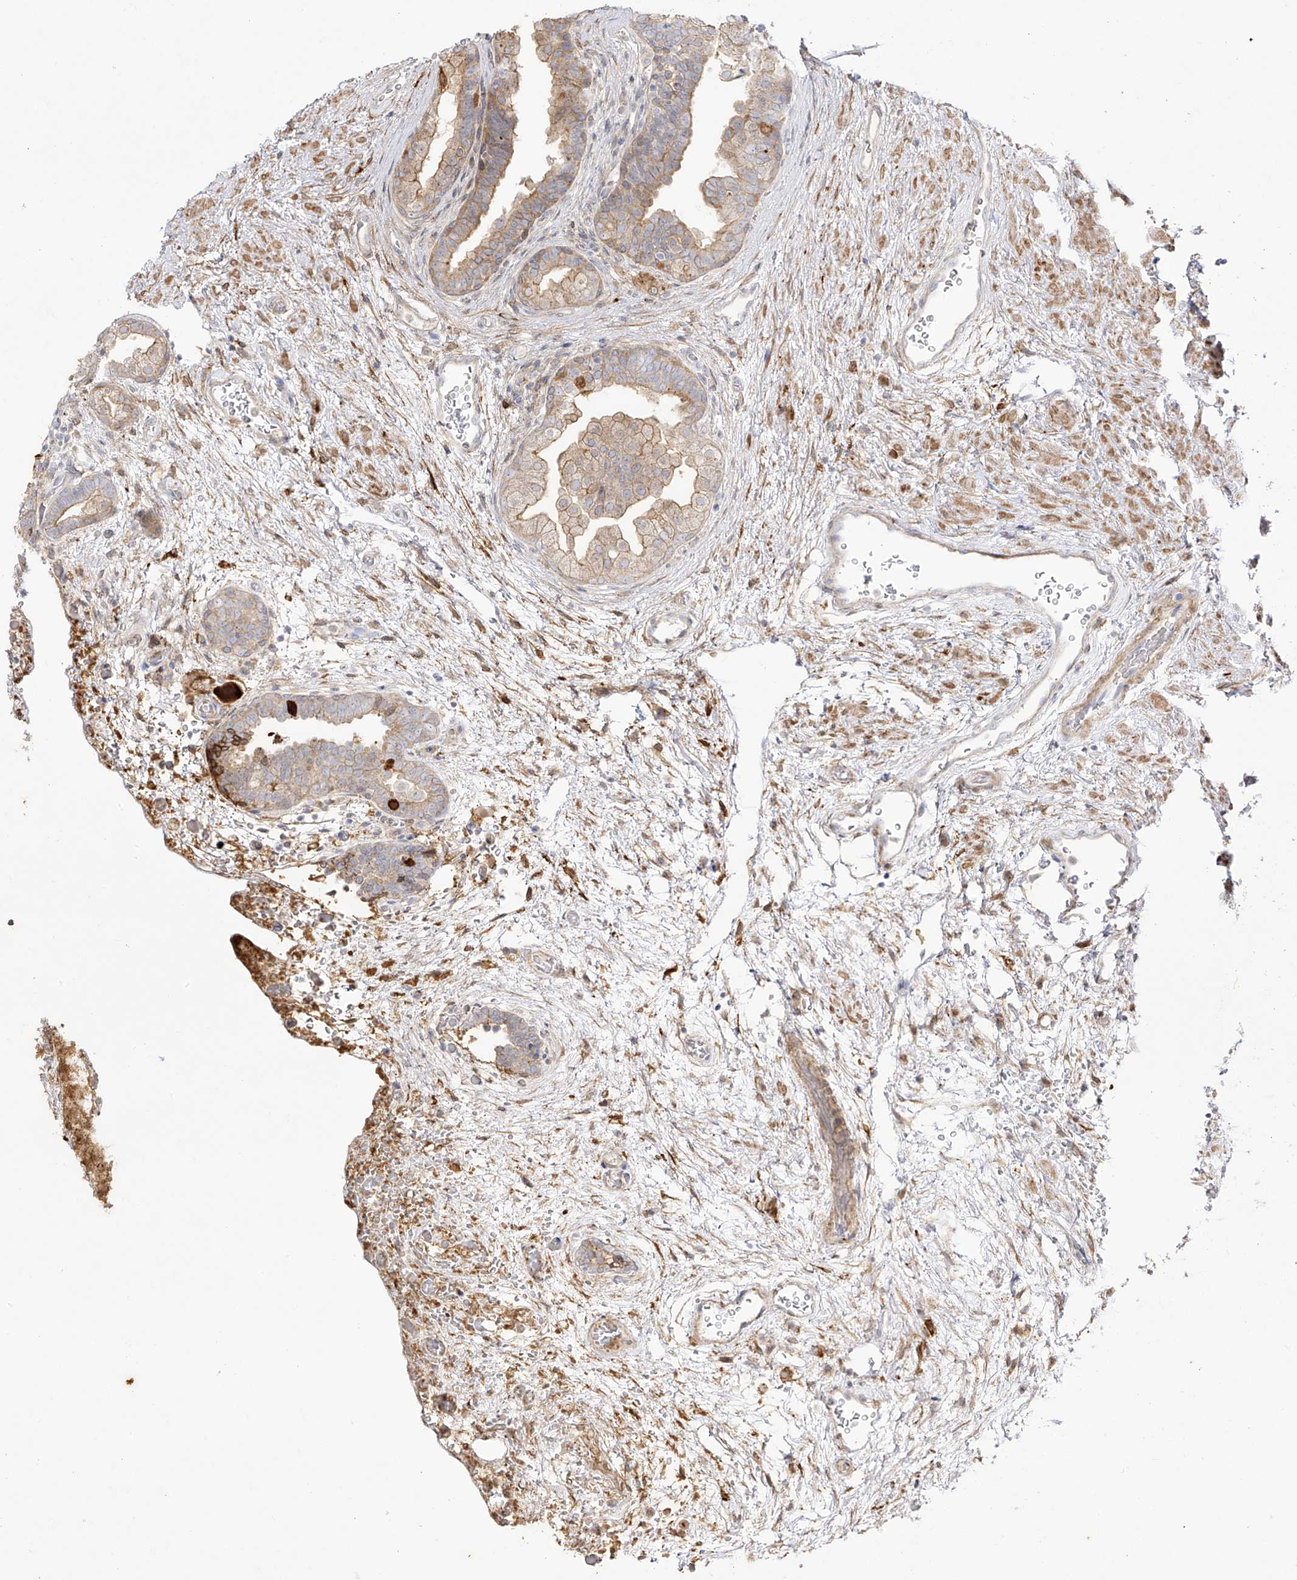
{"staining": {"intensity": "moderate", "quantity": "25%-75%", "location": "cytoplasmic/membranous"}, "tissue": "prostate", "cell_type": "Glandular cells", "image_type": "normal", "snomed": [{"axis": "morphology", "description": "Normal tissue, NOS"}, {"axis": "topography", "description": "Prostate"}], "caption": "IHC micrograph of benign prostate: prostate stained using immunohistochemistry (IHC) reveals medium levels of moderate protein expression localized specifically in the cytoplasmic/membranous of glandular cells, appearing as a cytoplasmic/membranous brown color.", "gene": "ZGRF1", "patient": {"sex": "male", "age": 48}}